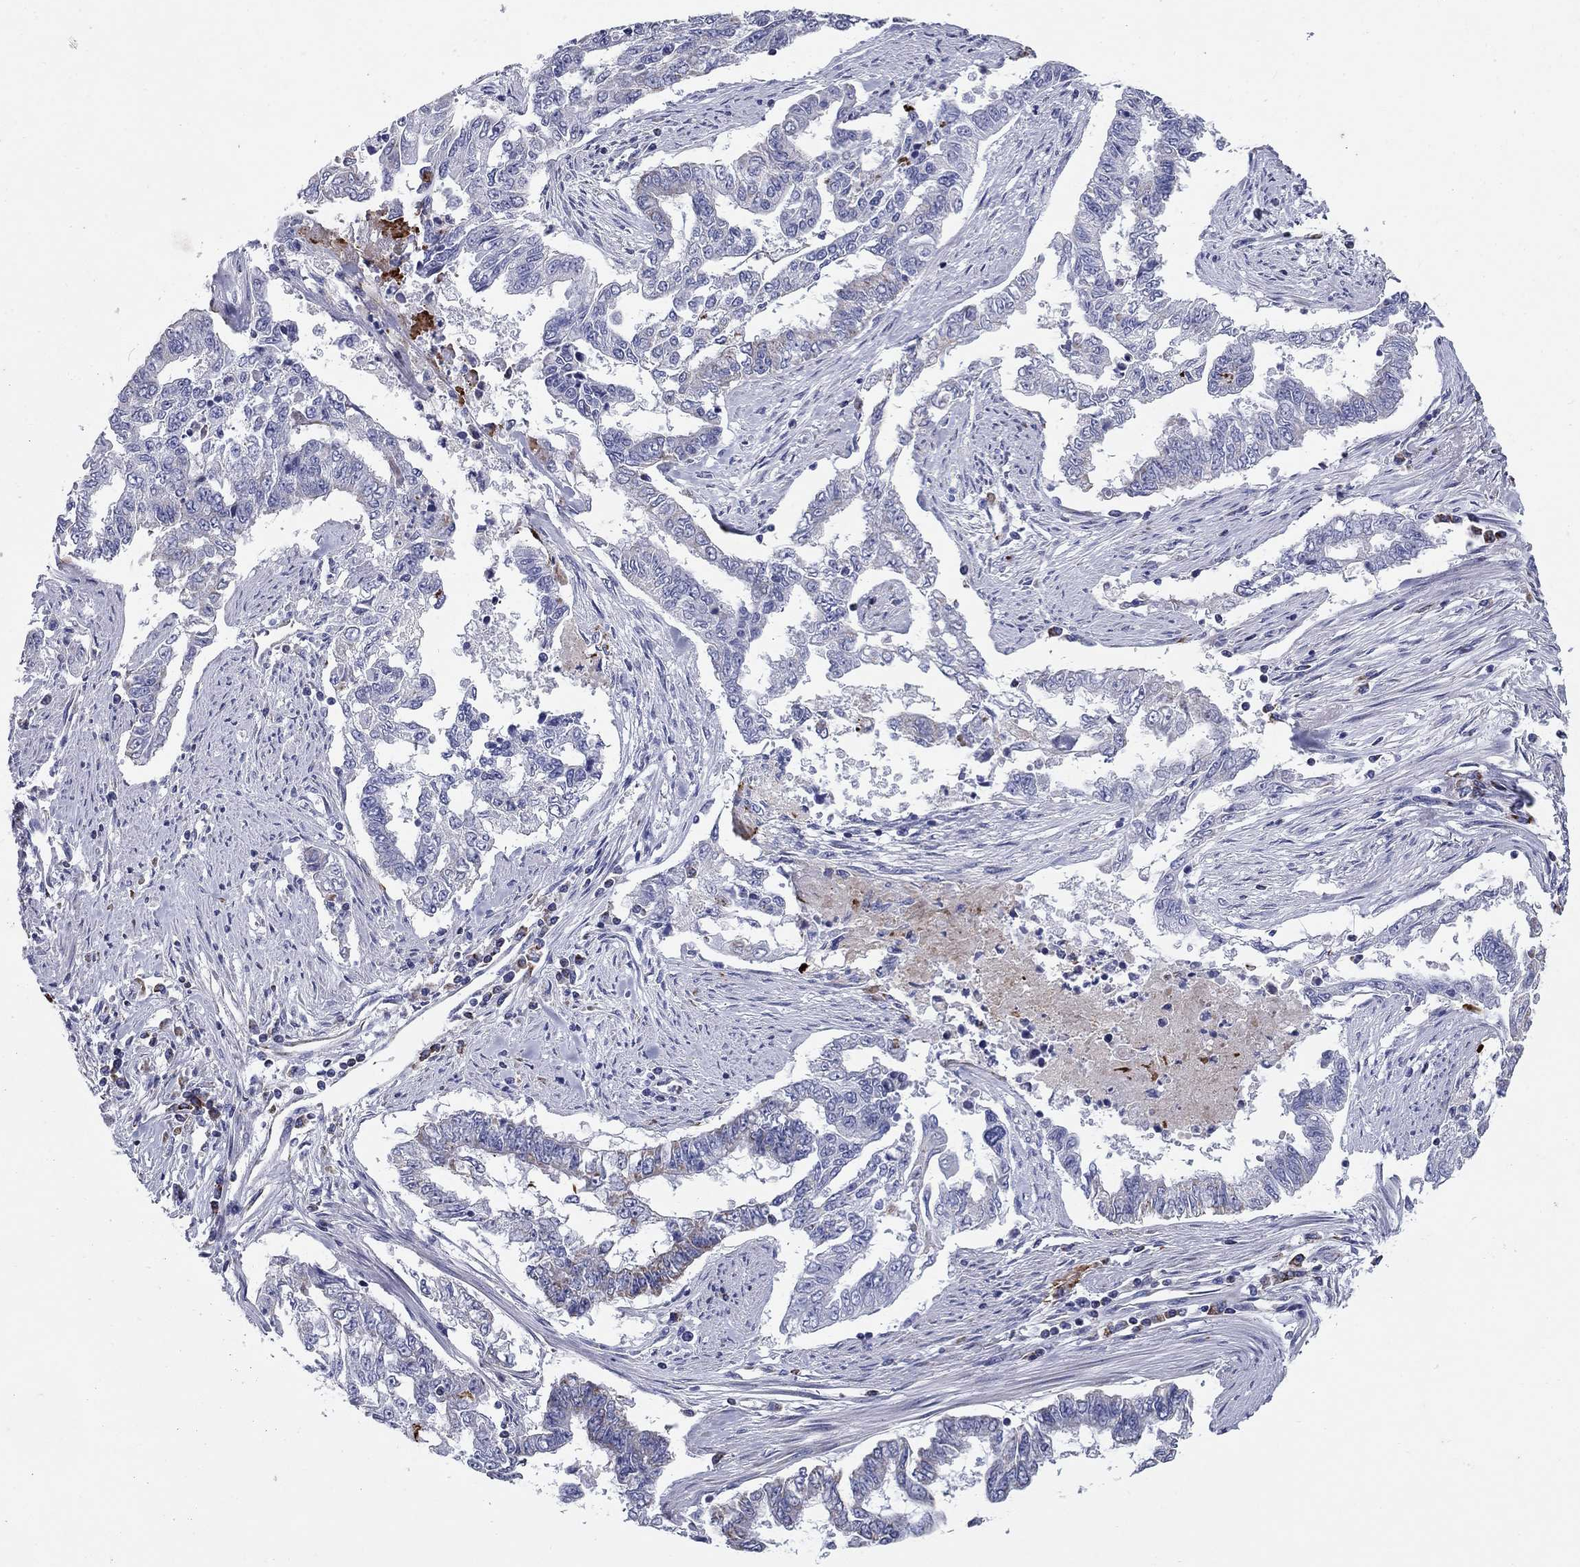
{"staining": {"intensity": "weak", "quantity": "<25%", "location": "cytoplasmic/membranous"}, "tissue": "endometrial cancer", "cell_type": "Tumor cells", "image_type": "cancer", "snomed": [{"axis": "morphology", "description": "Adenocarcinoma, NOS"}, {"axis": "topography", "description": "Uterus"}], "caption": "Endometrial cancer (adenocarcinoma) stained for a protein using immunohistochemistry (IHC) demonstrates no staining tumor cells.", "gene": "NDUFA4L2", "patient": {"sex": "female", "age": 59}}